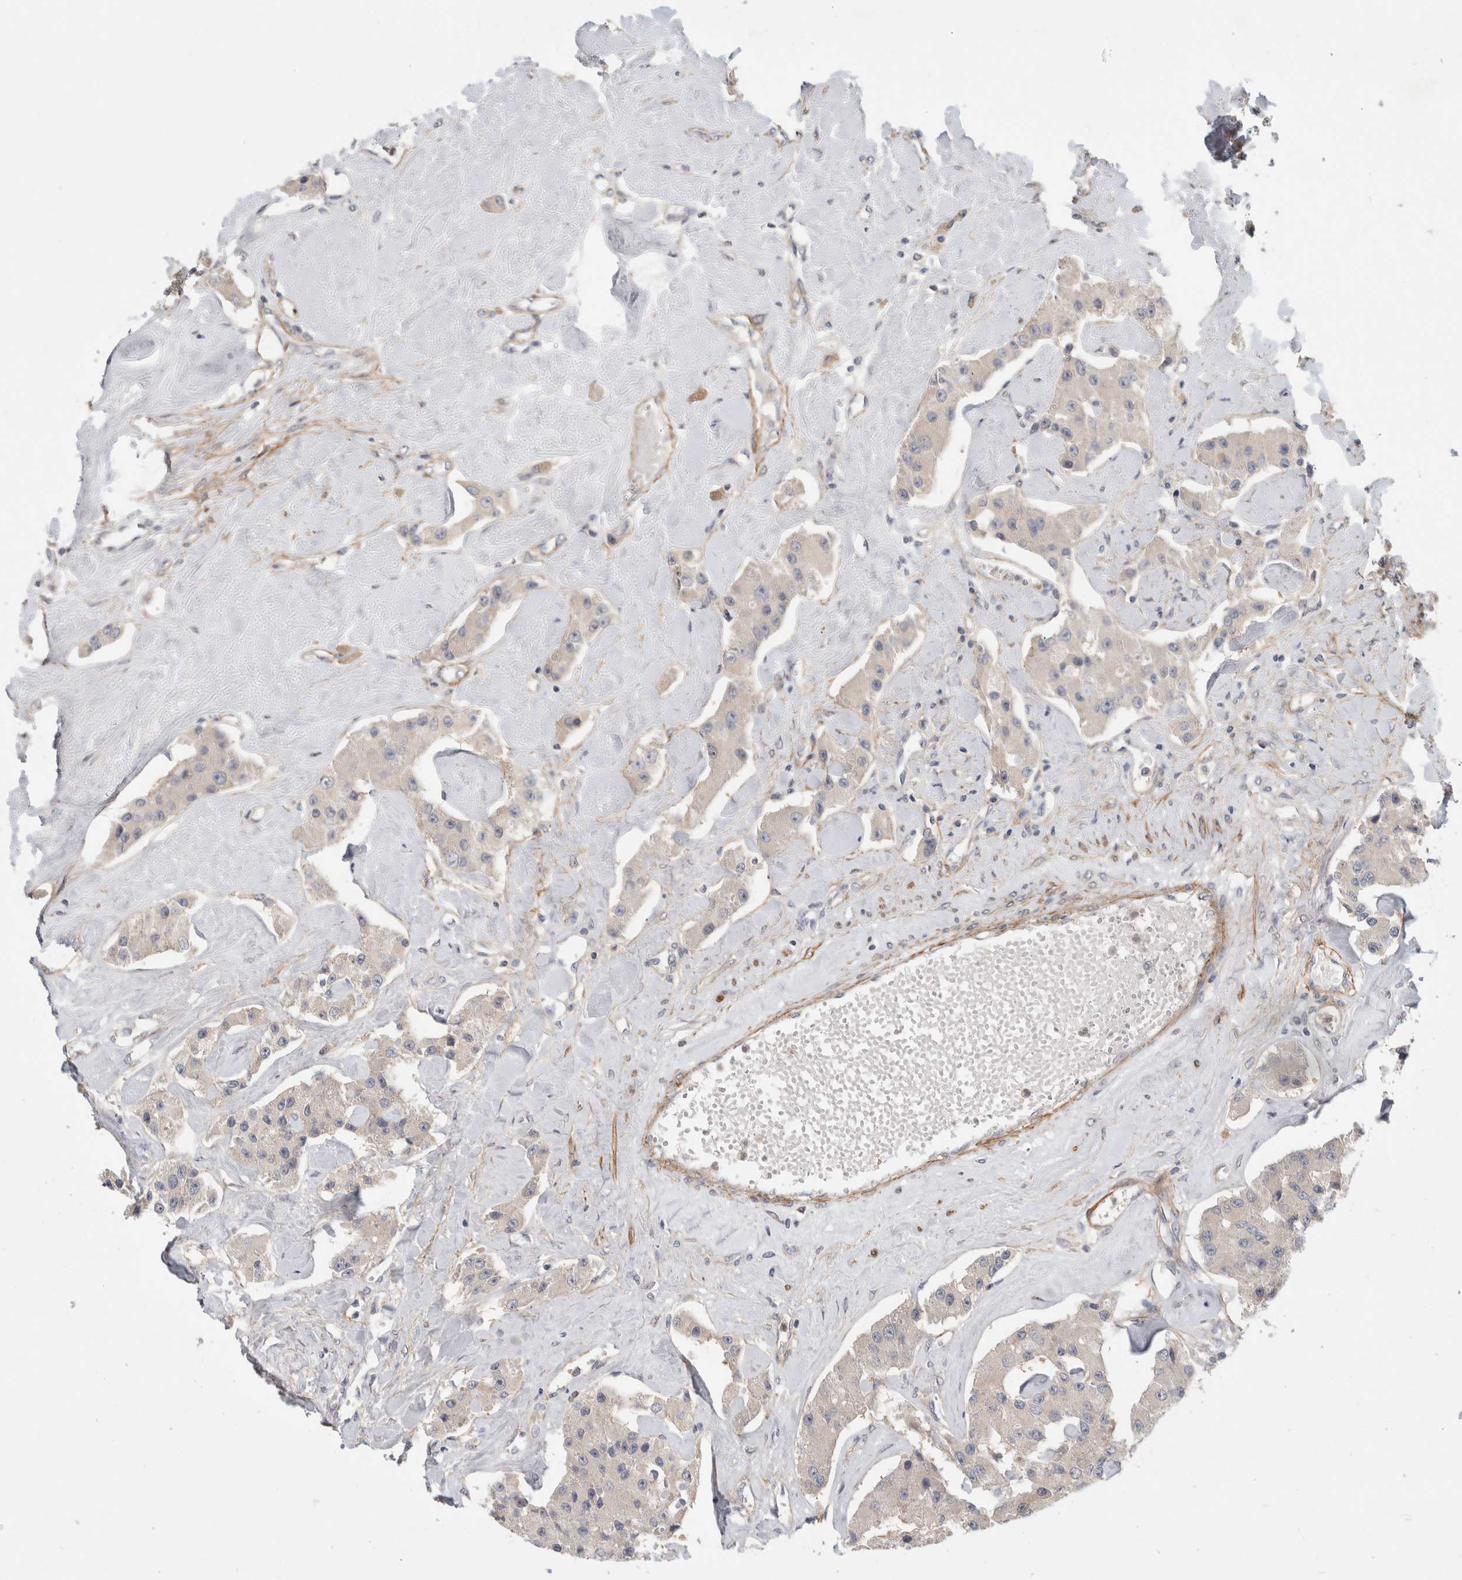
{"staining": {"intensity": "weak", "quantity": "<25%", "location": "cytoplasmic/membranous"}, "tissue": "carcinoid", "cell_type": "Tumor cells", "image_type": "cancer", "snomed": [{"axis": "morphology", "description": "Carcinoid, malignant, NOS"}, {"axis": "topography", "description": "Pancreas"}], "caption": "Immunohistochemistry micrograph of neoplastic tissue: carcinoid stained with DAB shows no significant protein positivity in tumor cells.", "gene": "PGM1", "patient": {"sex": "male", "age": 41}}